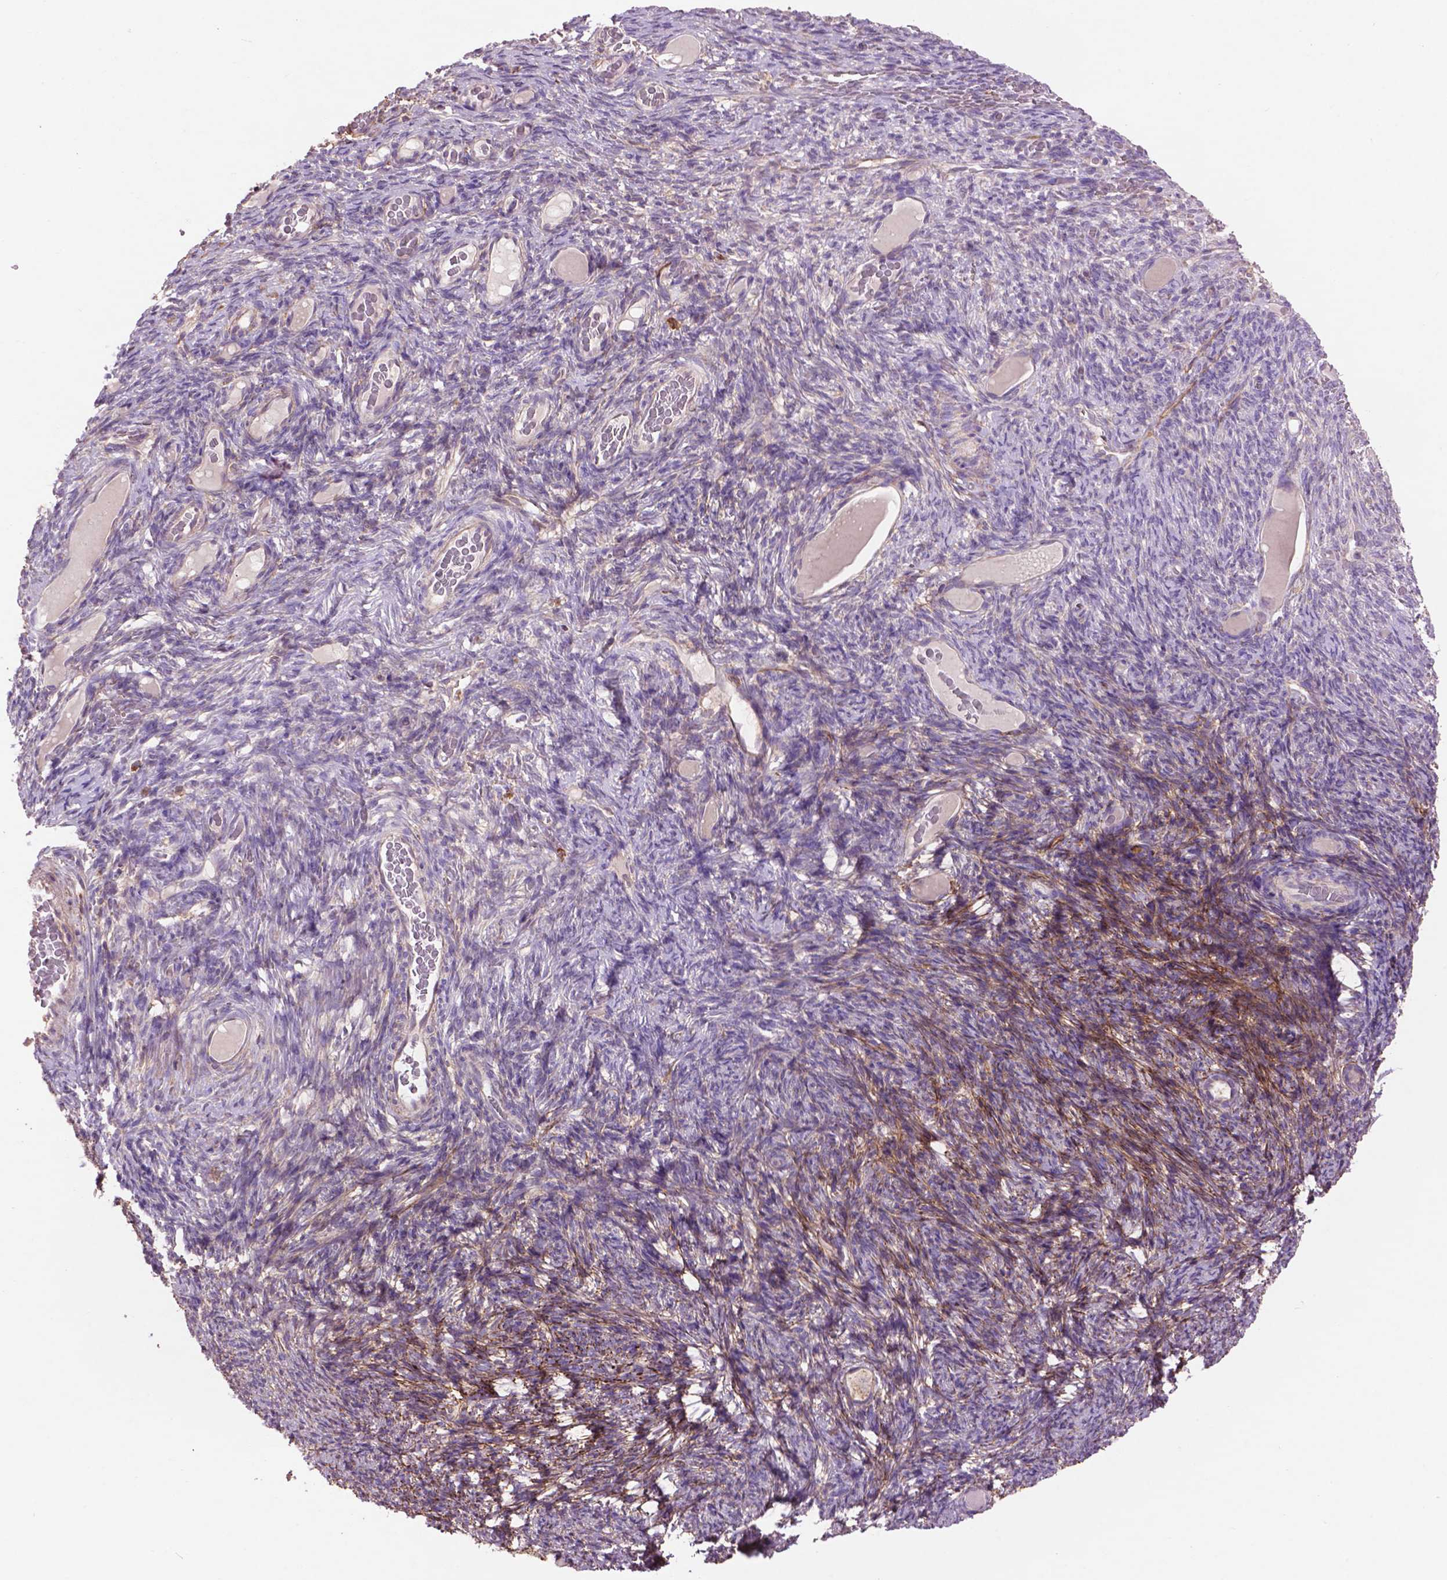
{"staining": {"intensity": "negative", "quantity": "none", "location": "none"}, "tissue": "ovary", "cell_type": "Follicle cells", "image_type": "normal", "snomed": [{"axis": "morphology", "description": "Normal tissue, NOS"}, {"axis": "topography", "description": "Ovary"}], "caption": "Immunohistochemistry of normal human ovary displays no positivity in follicle cells.", "gene": "LRRC3C", "patient": {"sex": "female", "age": 34}}